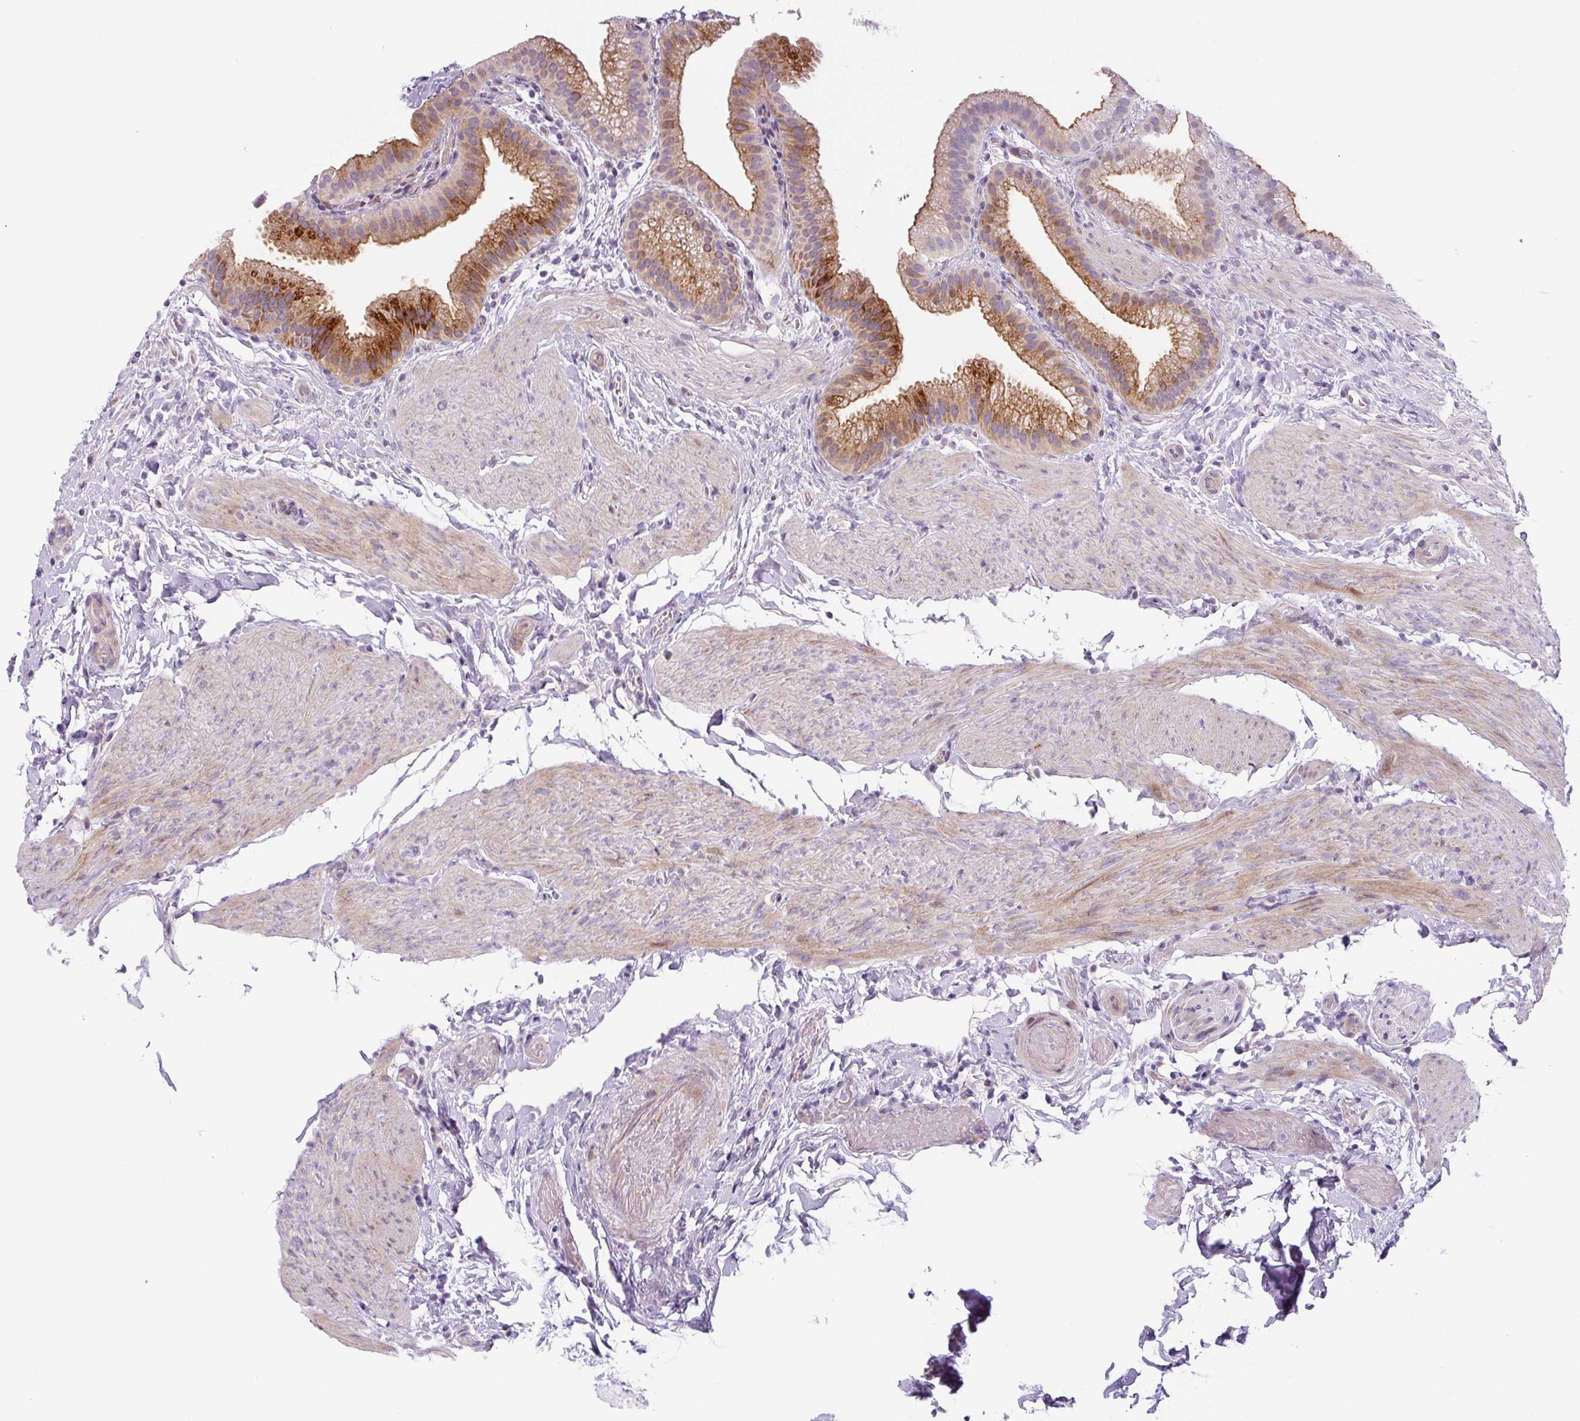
{"staining": {"intensity": "strong", "quantity": ">75%", "location": "cytoplasmic/membranous"}, "tissue": "gallbladder", "cell_type": "Glandular cells", "image_type": "normal", "snomed": [{"axis": "morphology", "description": "Normal tissue, NOS"}, {"axis": "topography", "description": "Gallbladder"}], "caption": "Benign gallbladder was stained to show a protein in brown. There is high levels of strong cytoplasmic/membranous positivity in approximately >75% of glandular cells. (Stains: DAB in brown, nuclei in blue, Microscopy: brightfield microscopy at high magnification).", "gene": "DISP3", "patient": {"sex": "female", "age": 63}}